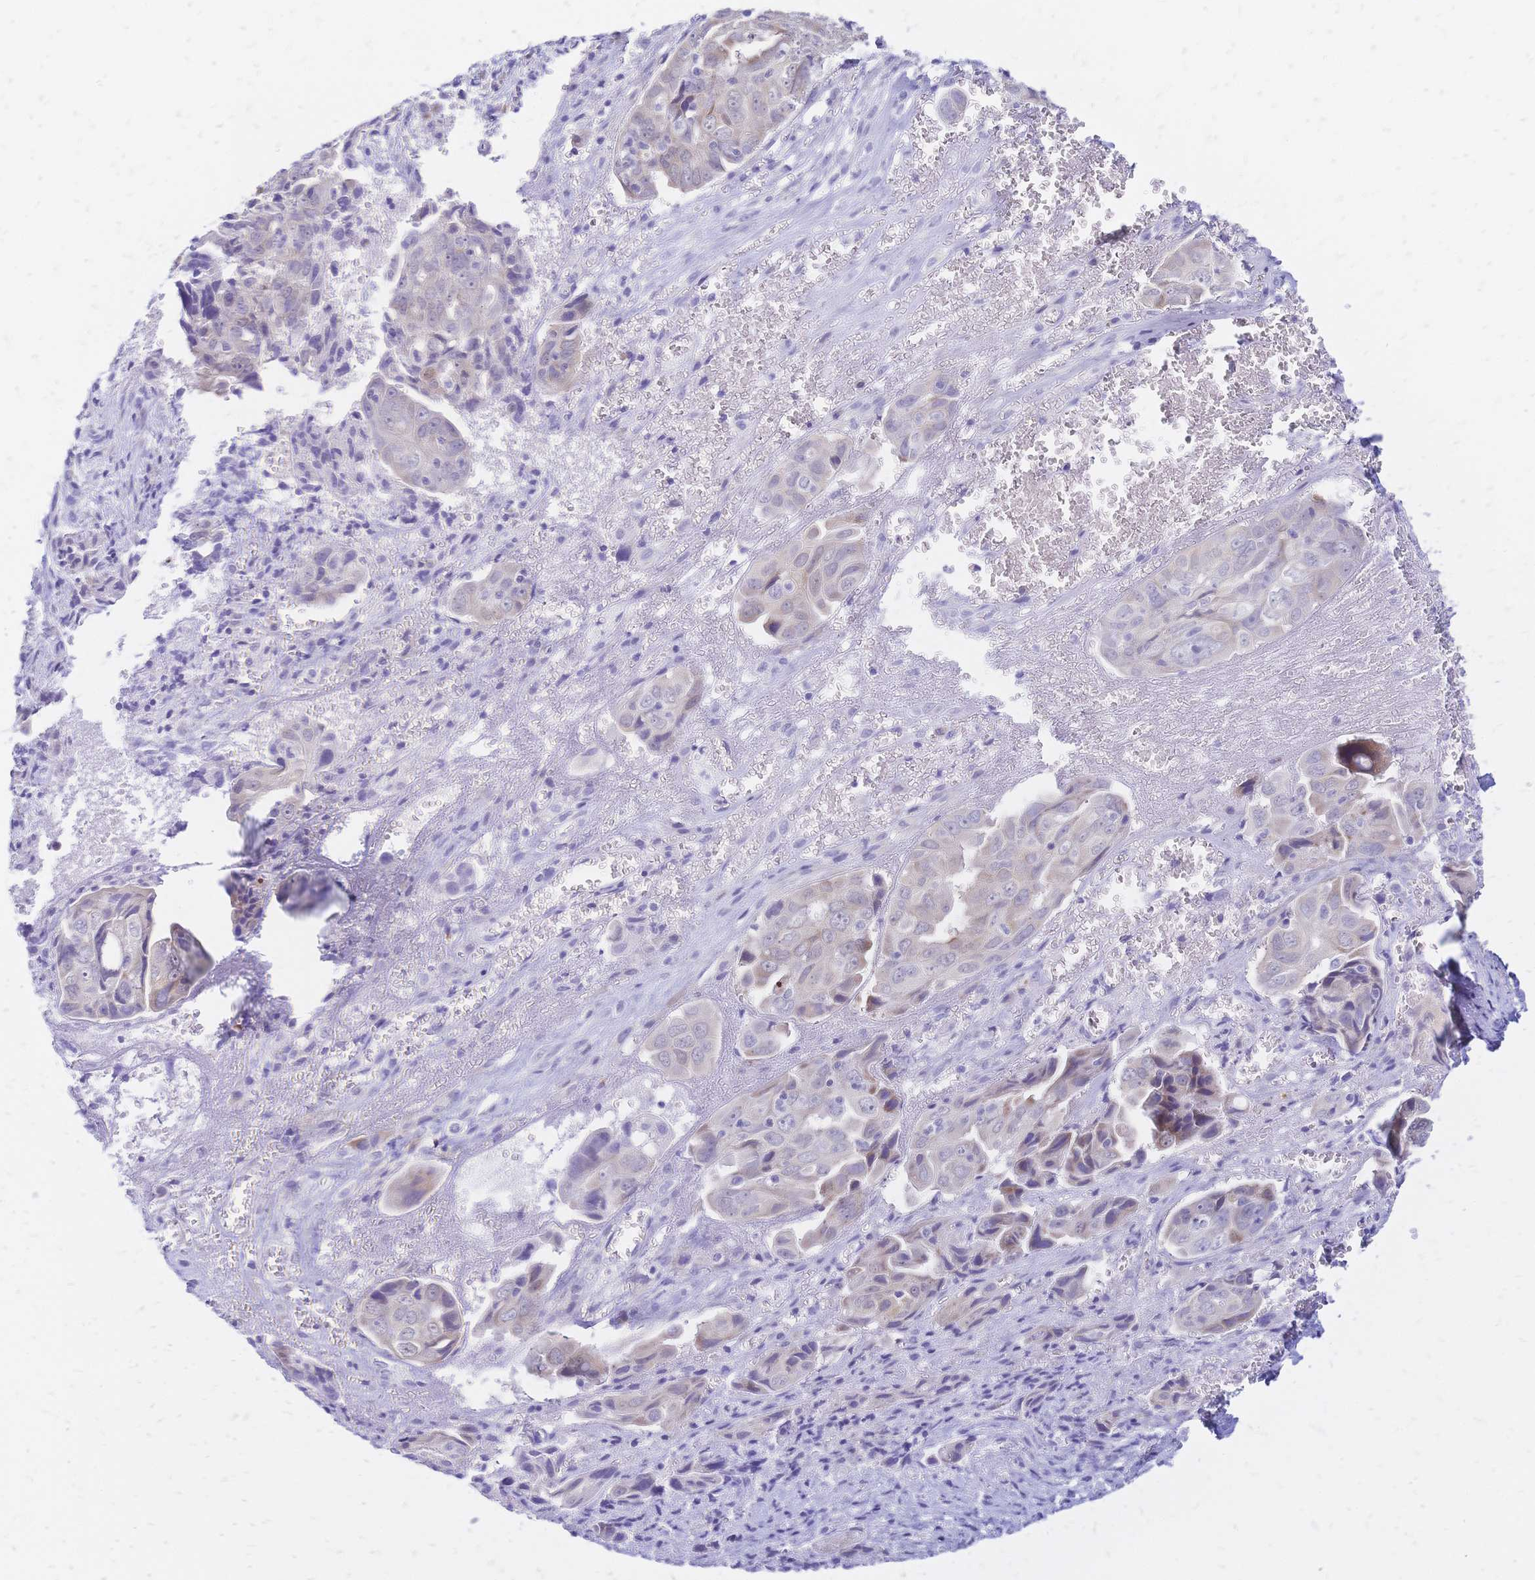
{"staining": {"intensity": "weak", "quantity": "<25%", "location": "cytoplasmic/membranous"}, "tissue": "ovarian cancer", "cell_type": "Tumor cells", "image_type": "cancer", "snomed": [{"axis": "morphology", "description": "Carcinoma, endometroid"}, {"axis": "topography", "description": "Ovary"}], "caption": "This is an immunohistochemistry histopathology image of endometroid carcinoma (ovarian). There is no staining in tumor cells.", "gene": "GRB7", "patient": {"sex": "female", "age": 70}}